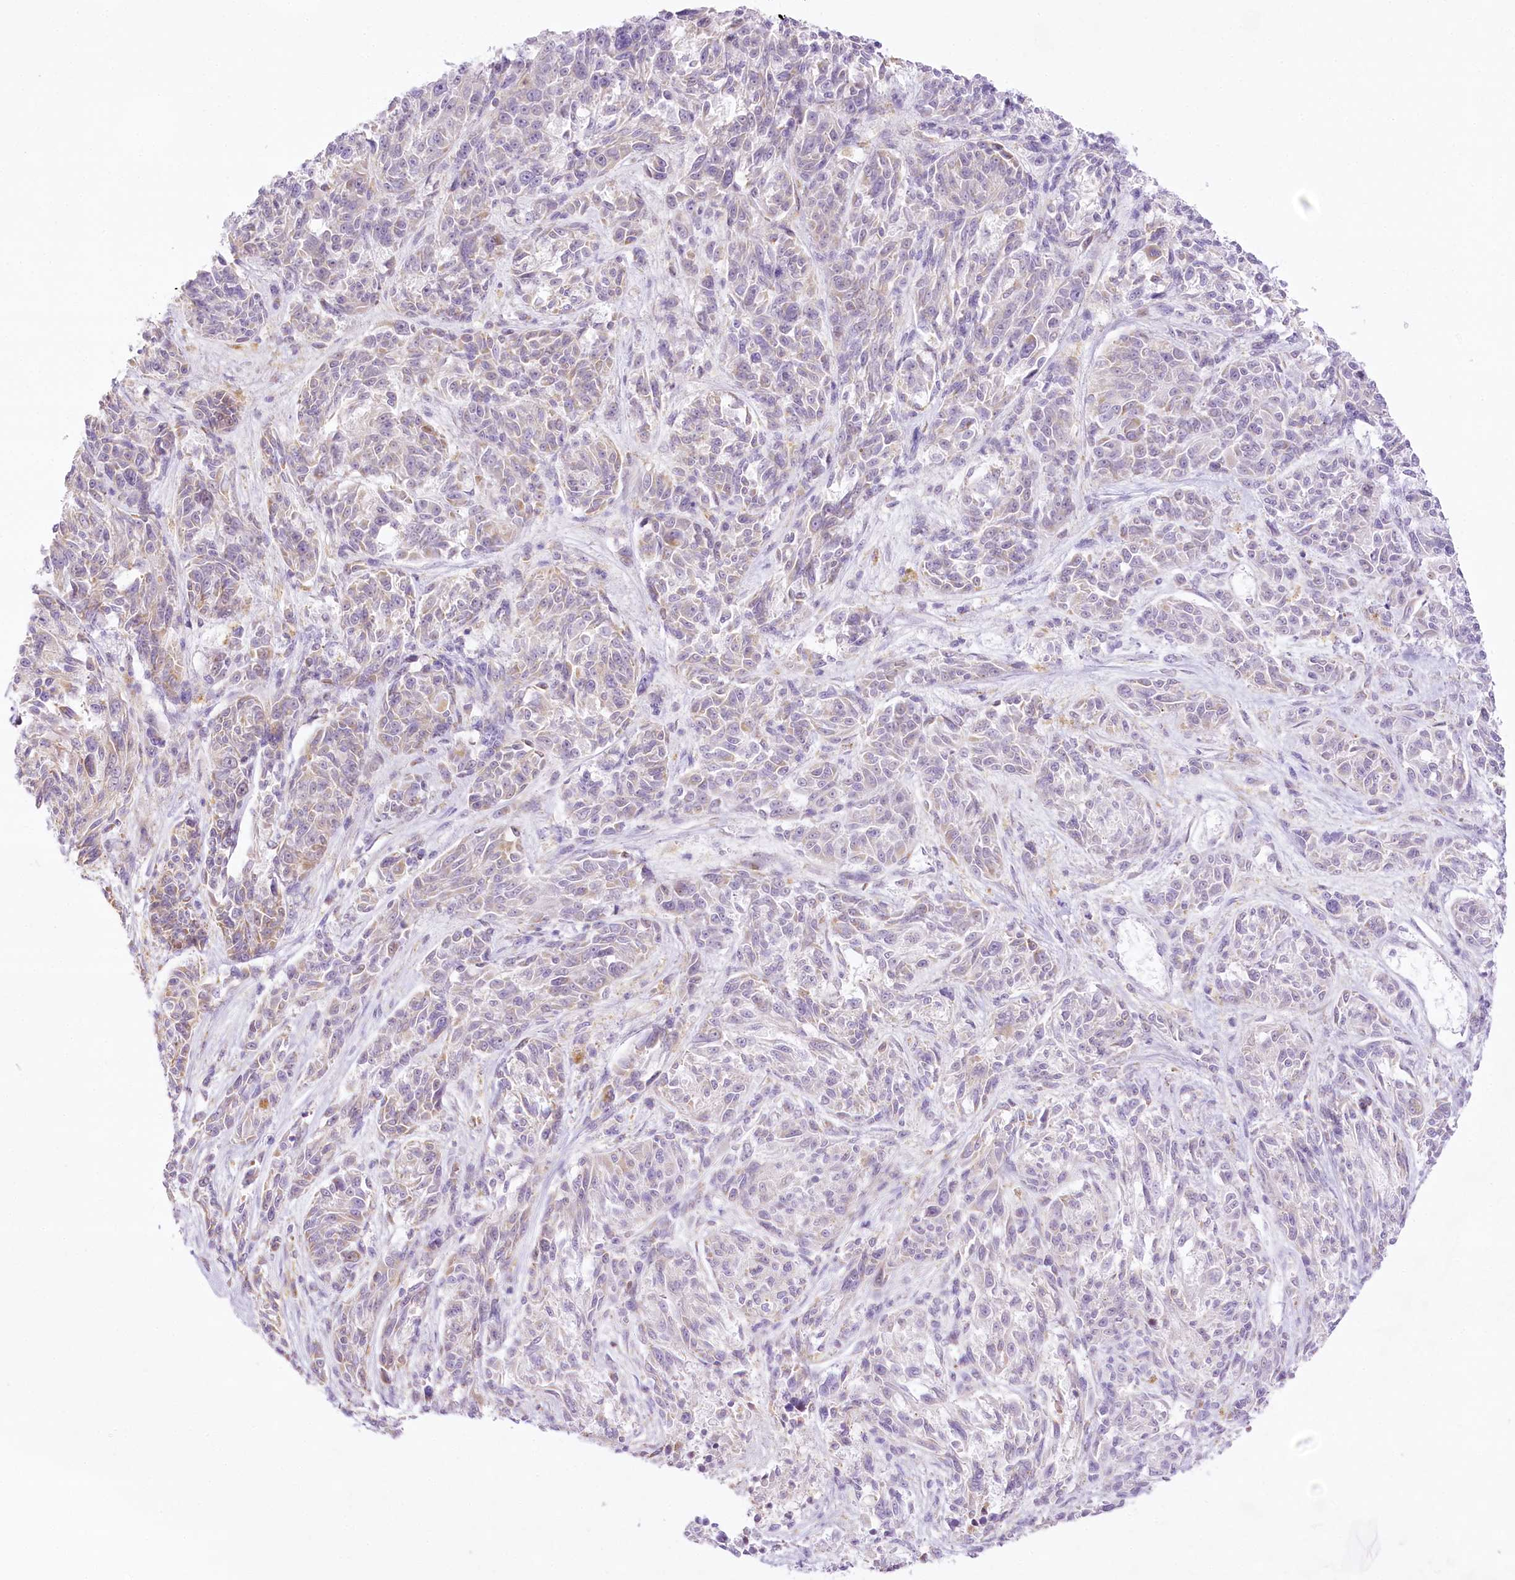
{"staining": {"intensity": "moderate", "quantity": "25%-75%", "location": "cytoplasmic/membranous"}, "tissue": "melanoma", "cell_type": "Tumor cells", "image_type": "cancer", "snomed": [{"axis": "morphology", "description": "Malignant melanoma, NOS"}, {"axis": "topography", "description": "Skin"}], "caption": "A high-resolution photomicrograph shows immunohistochemistry (IHC) staining of malignant melanoma, which exhibits moderate cytoplasmic/membranous positivity in about 25%-75% of tumor cells.", "gene": "CCDC30", "patient": {"sex": "male", "age": 53}}